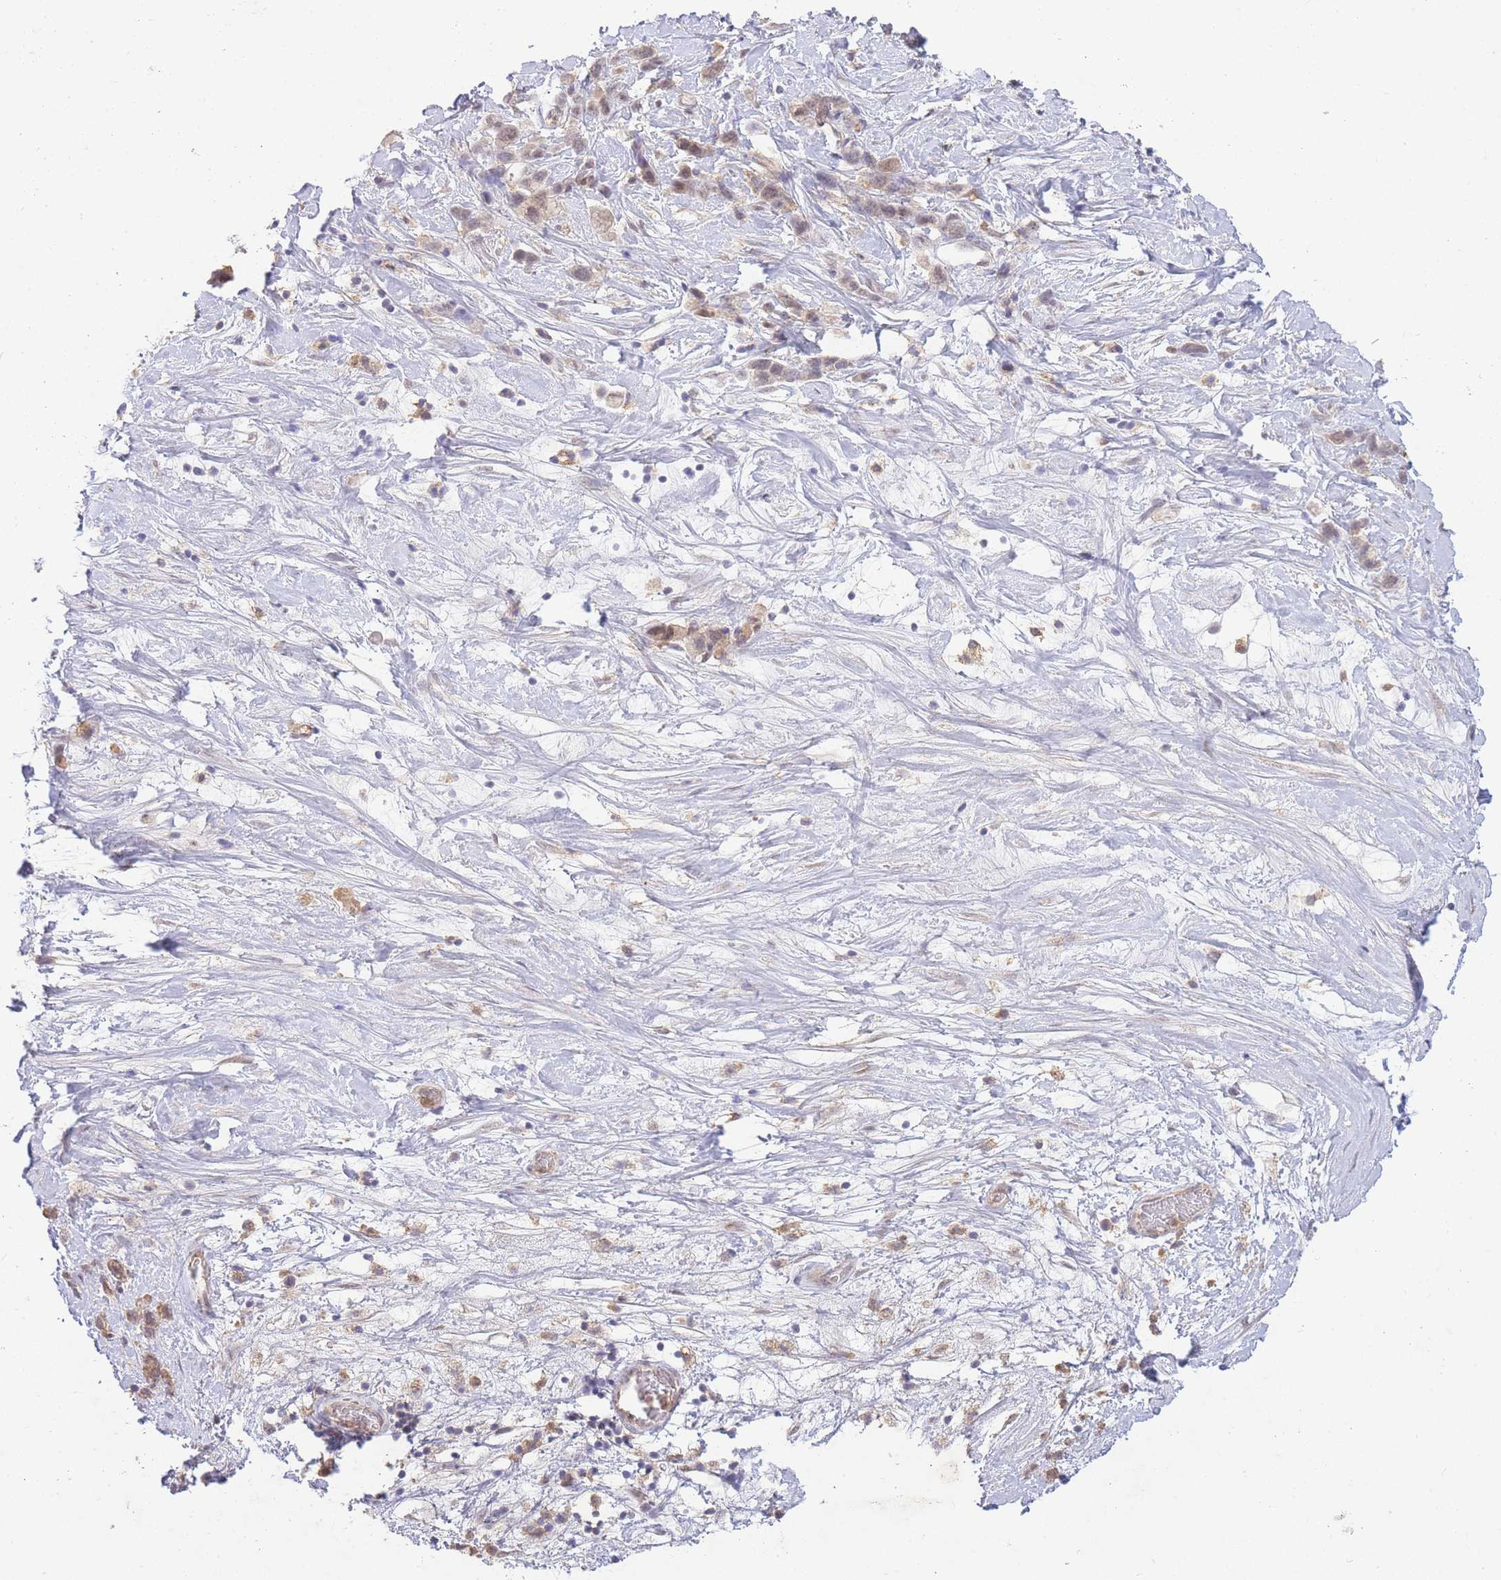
{"staining": {"intensity": "weak", "quantity": ">75%", "location": "cytoplasmic/membranous,nuclear"}, "tissue": "stomach cancer", "cell_type": "Tumor cells", "image_type": "cancer", "snomed": [{"axis": "morphology", "description": "Adenocarcinoma, NOS"}, {"axis": "topography", "description": "Stomach"}], "caption": "Protein staining displays weak cytoplasmic/membranous and nuclear expression in about >75% of tumor cells in stomach adenocarcinoma.", "gene": "RNF144B", "patient": {"sex": "female", "age": 65}}